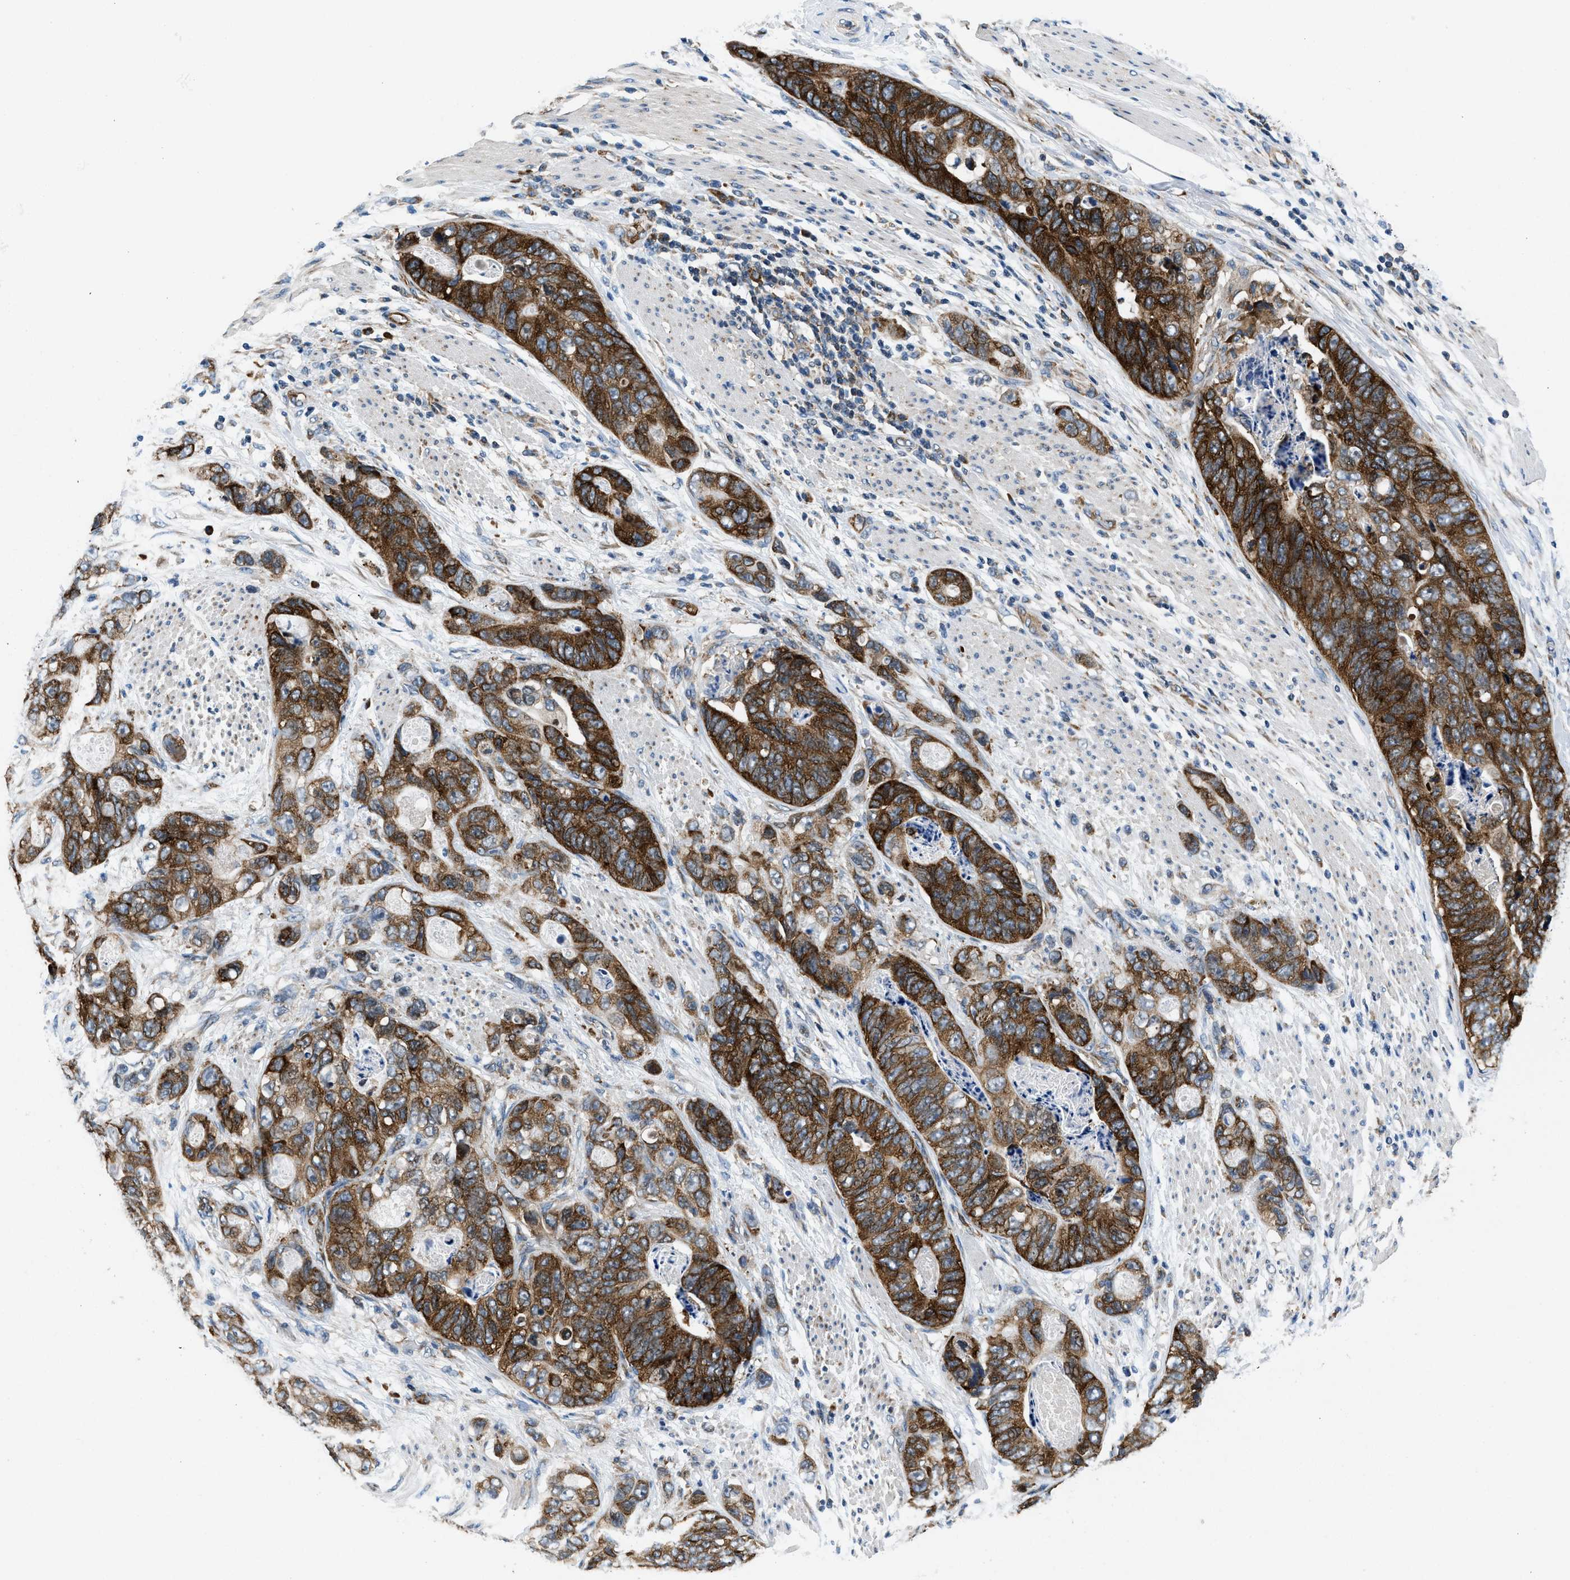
{"staining": {"intensity": "strong", "quantity": ">75%", "location": "cytoplasmic/membranous"}, "tissue": "stomach cancer", "cell_type": "Tumor cells", "image_type": "cancer", "snomed": [{"axis": "morphology", "description": "Adenocarcinoma, NOS"}, {"axis": "topography", "description": "Stomach"}], "caption": "Stomach cancer stained with IHC demonstrates strong cytoplasmic/membranous staining in approximately >75% of tumor cells.", "gene": "PA2G4", "patient": {"sex": "female", "age": 89}}